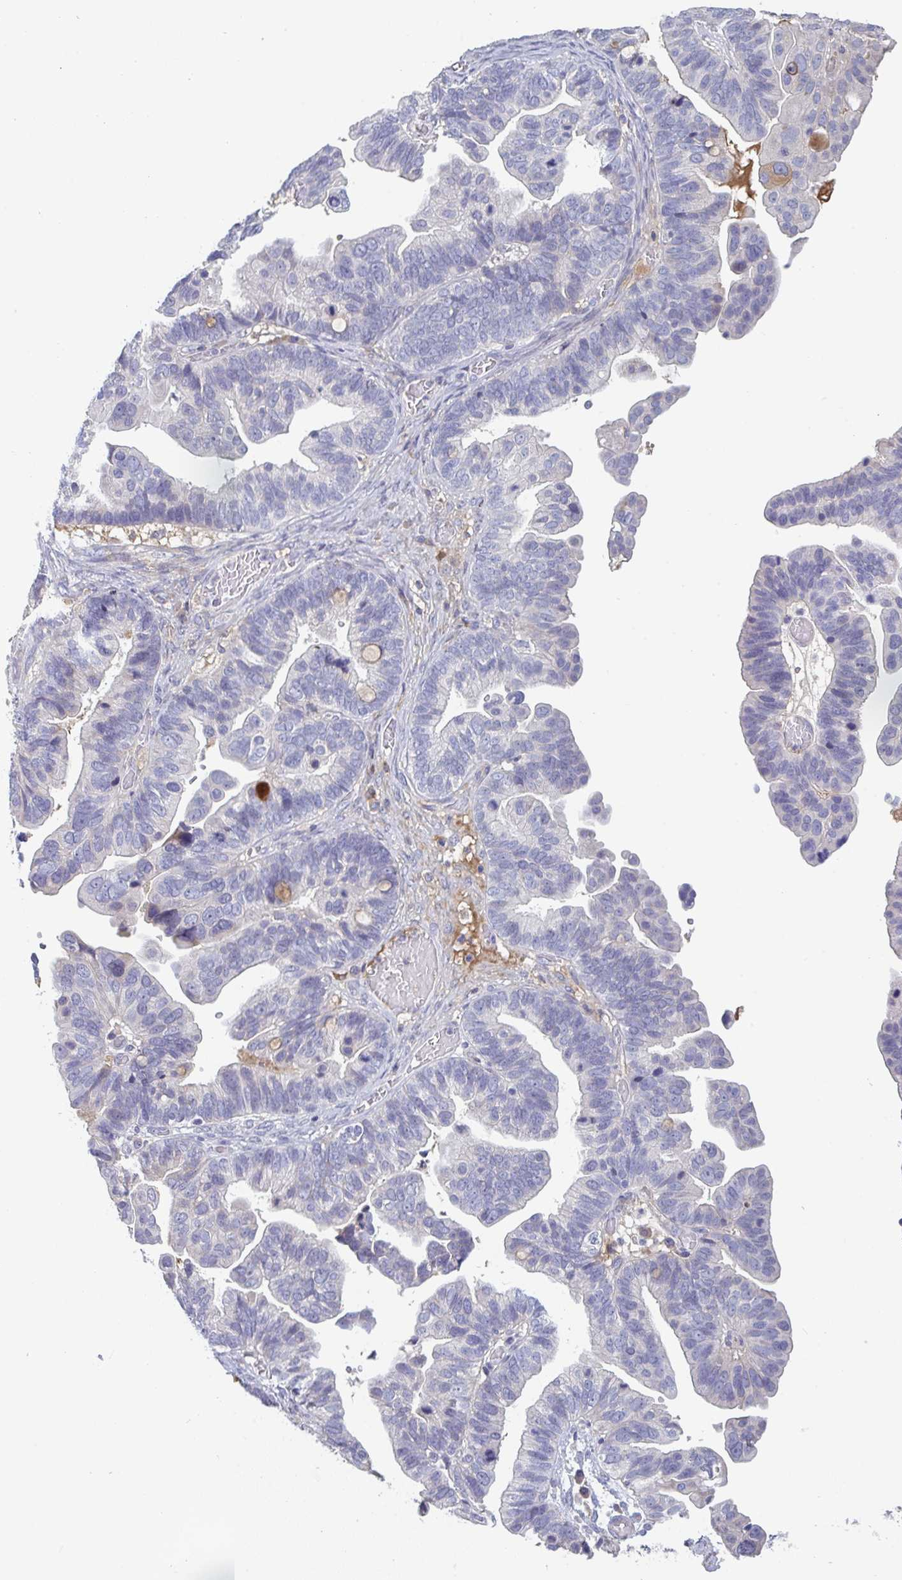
{"staining": {"intensity": "negative", "quantity": "none", "location": "none"}, "tissue": "ovarian cancer", "cell_type": "Tumor cells", "image_type": "cancer", "snomed": [{"axis": "morphology", "description": "Cystadenocarcinoma, serous, NOS"}, {"axis": "topography", "description": "Ovary"}], "caption": "IHC of serous cystadenocarcinoma (ovarian) reveals no expression in tumor cells.", "gene": "HGFAC", "patient": {"sex": "female", "age": 56}}